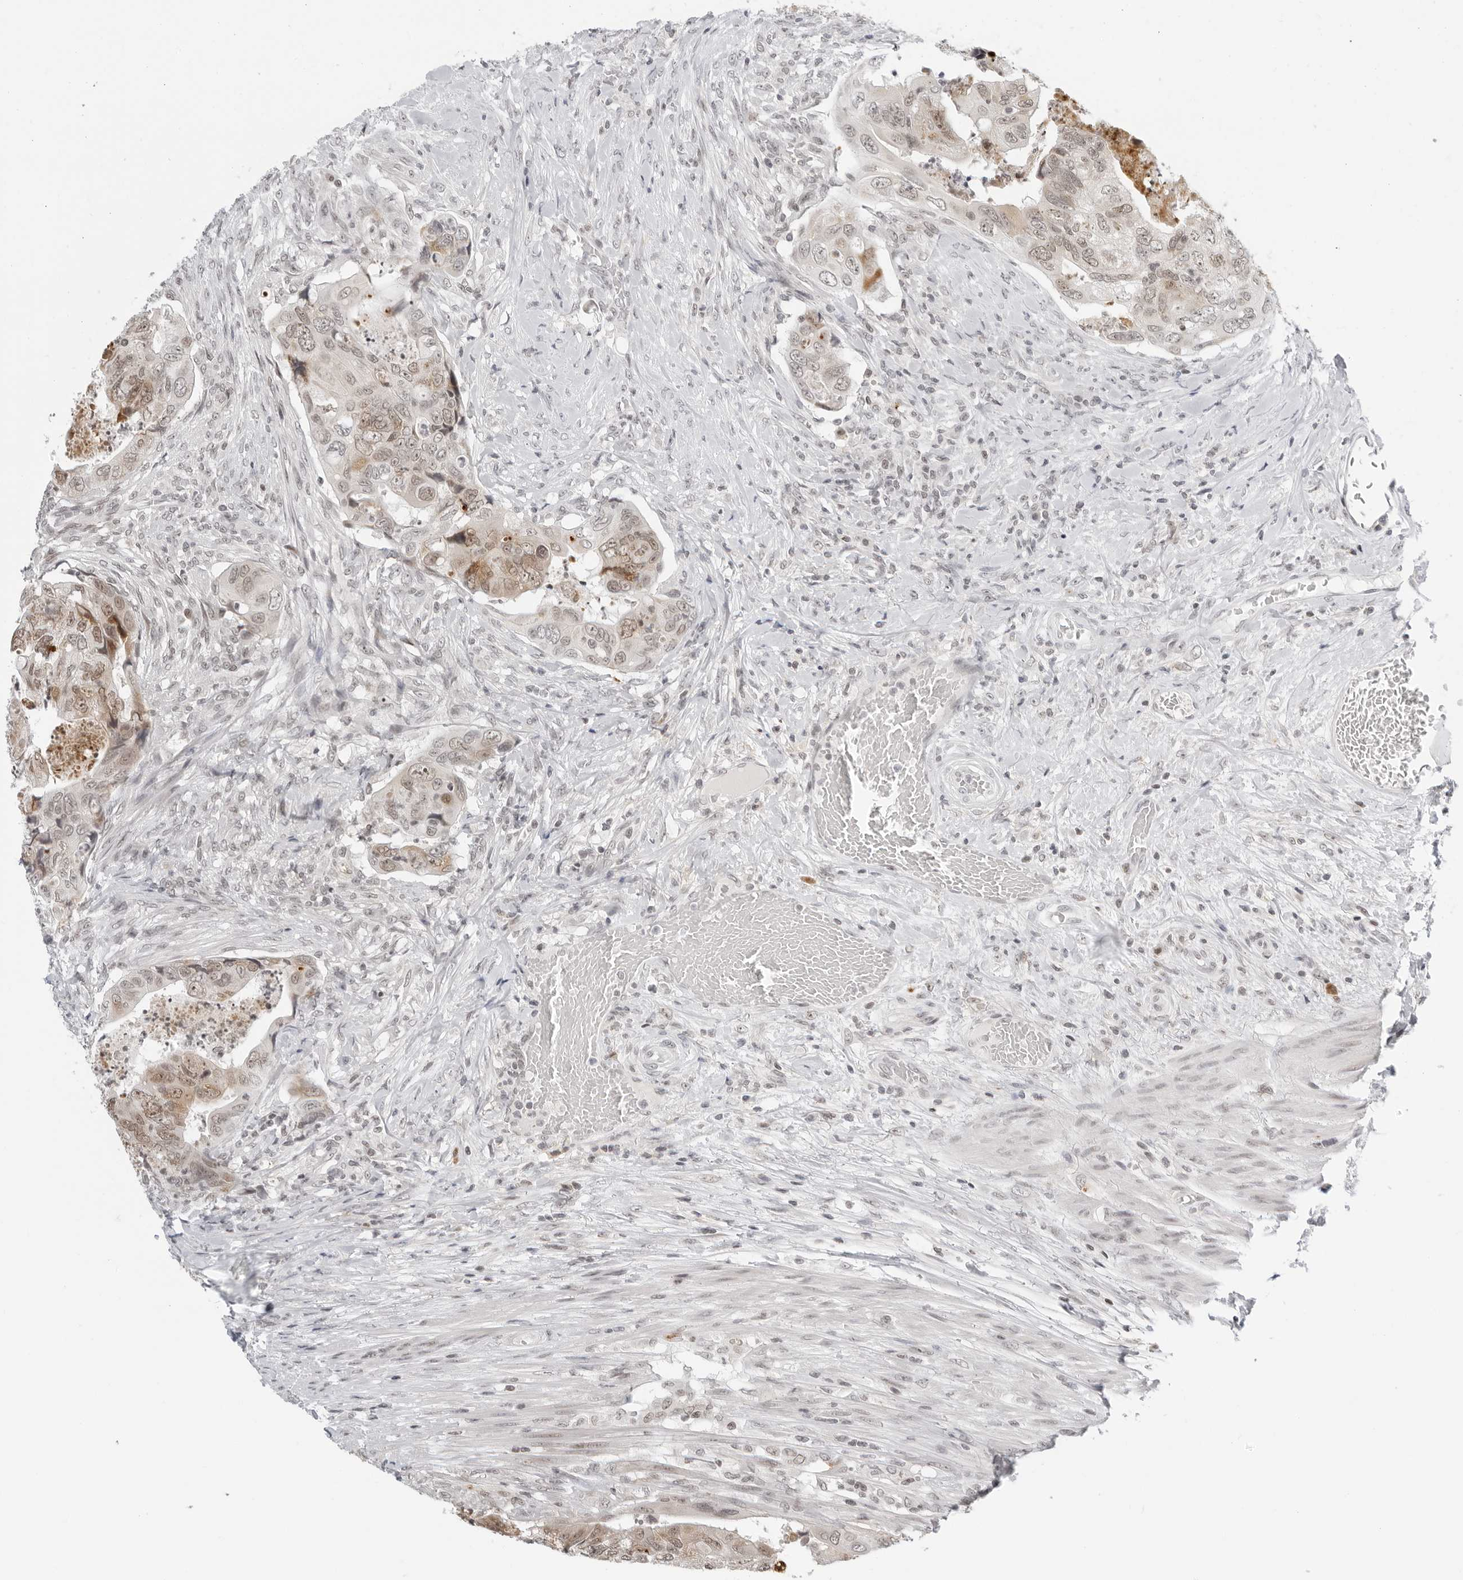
{"staining": {"intensity": "weak", "quantity": ">75%", "location": "nuclear"}, "tissue": "colorectal cancer", "cell_type": "Tumor cells", "image_type": "cancer", "snomed": [{"axis": "morphology", "description": "Adenocarcinoma, NOS"}, {"axis": "topography", "description": "Rectum"}], "caption": "Colorectal cancer stained with a brown dye displays weak nuclear positive expression in approximately >75% of tumor cells.", "gene": "MSH6", "patient": {"sex": "male", "age": 63}}